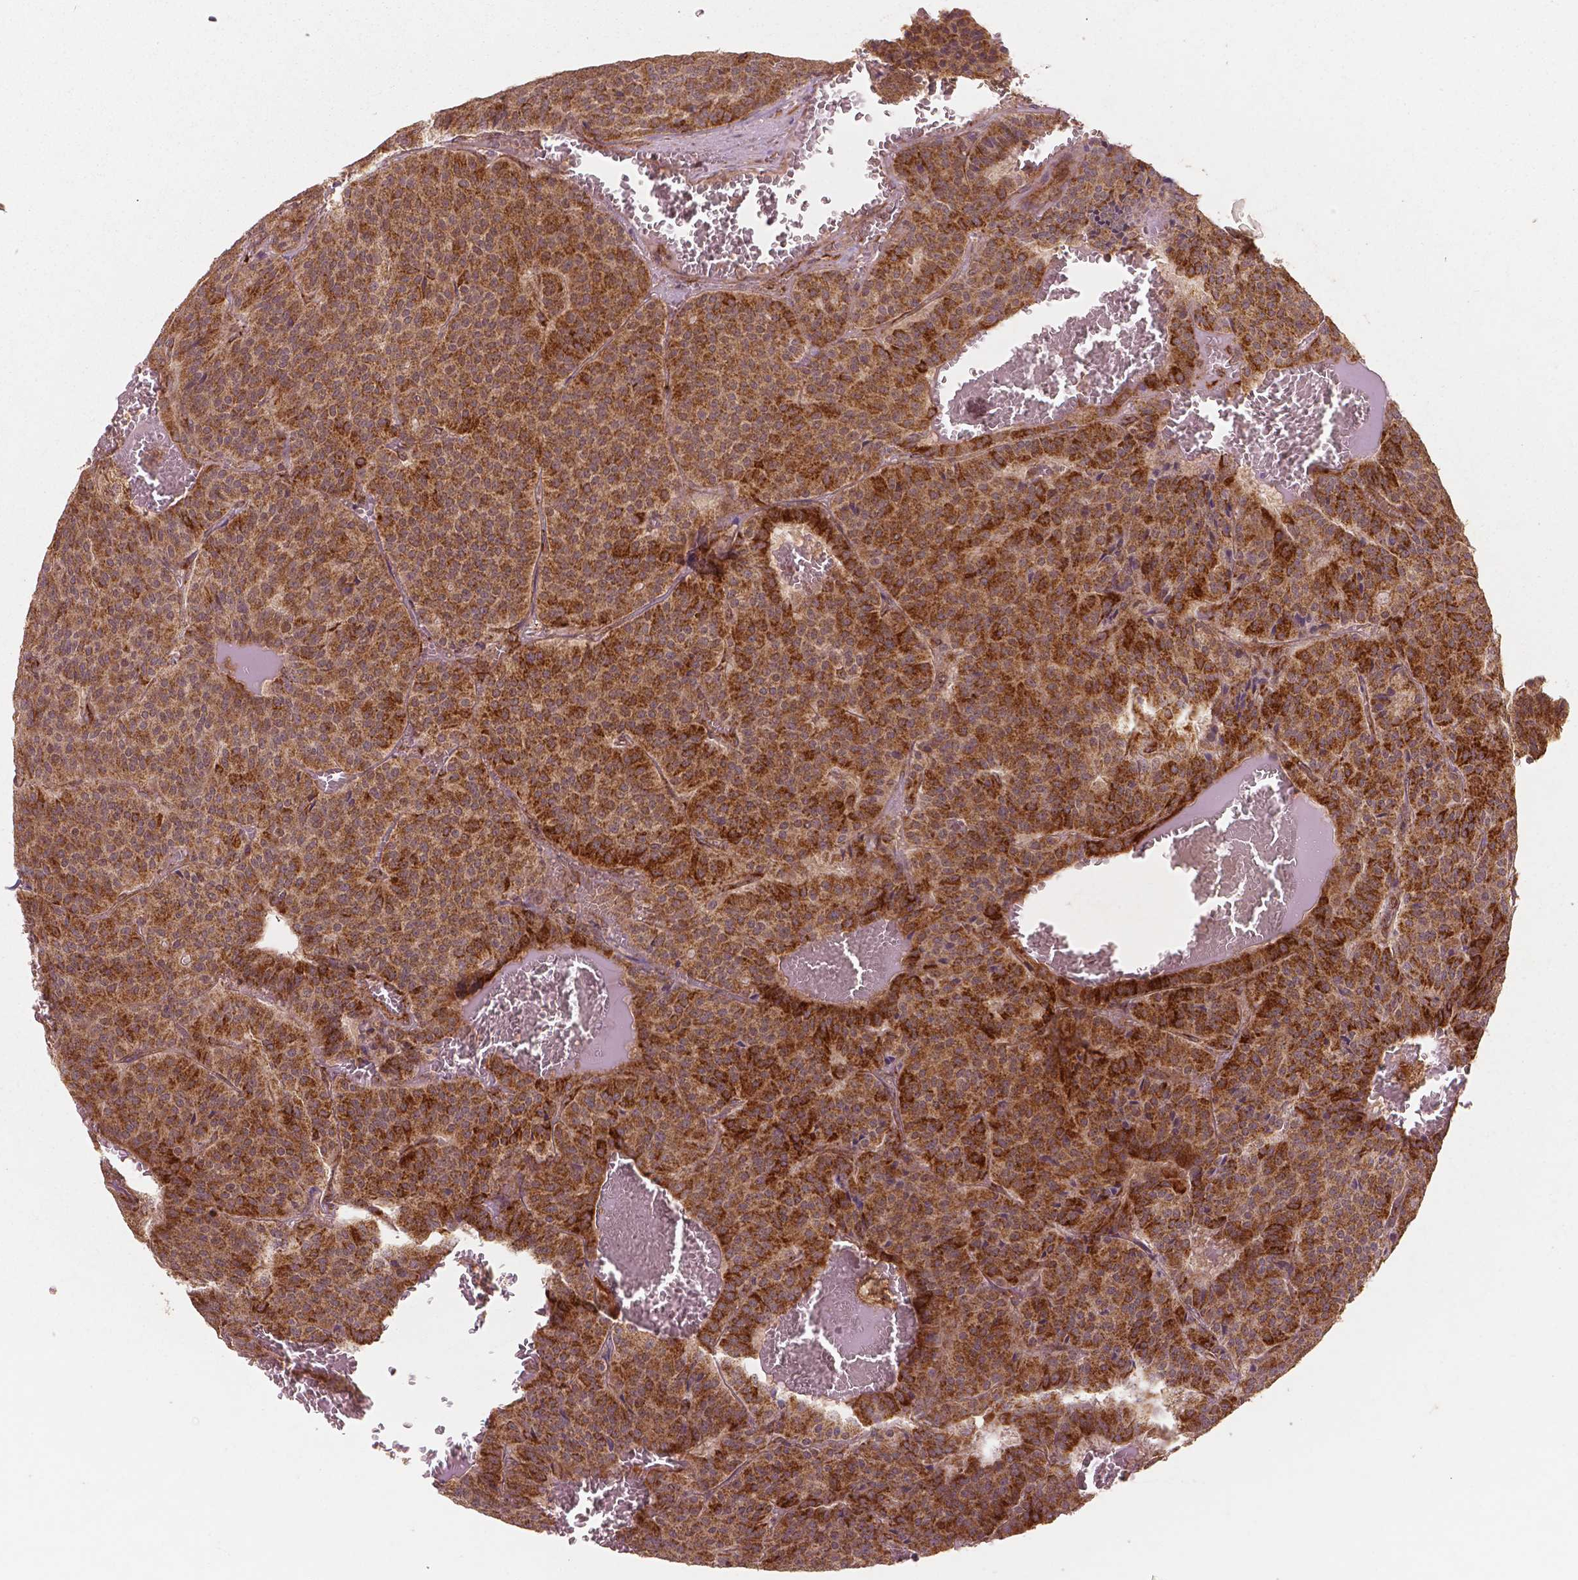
{"staining": {"intensity": "strong", "quantity": ">75%", "location": "cytoplasmic/membranous"}, "tissue": "carcinoid", "cell_type": "Tumor cells", "image_type": "cancer", "snomed": [{"axis": "morphology", "description": "Carcinoid, malignant, NOS"}, {"axis": "topography", "description": "Lung"}], "caption": "About >75% of tumor cells in human malignant carcinoid show strong cytoplasmic/membranous protein positivity as visualized by brown immunohistochemical staining.", "gene": "PGAM5", "patient": {"sex": "male", "age": 70}}